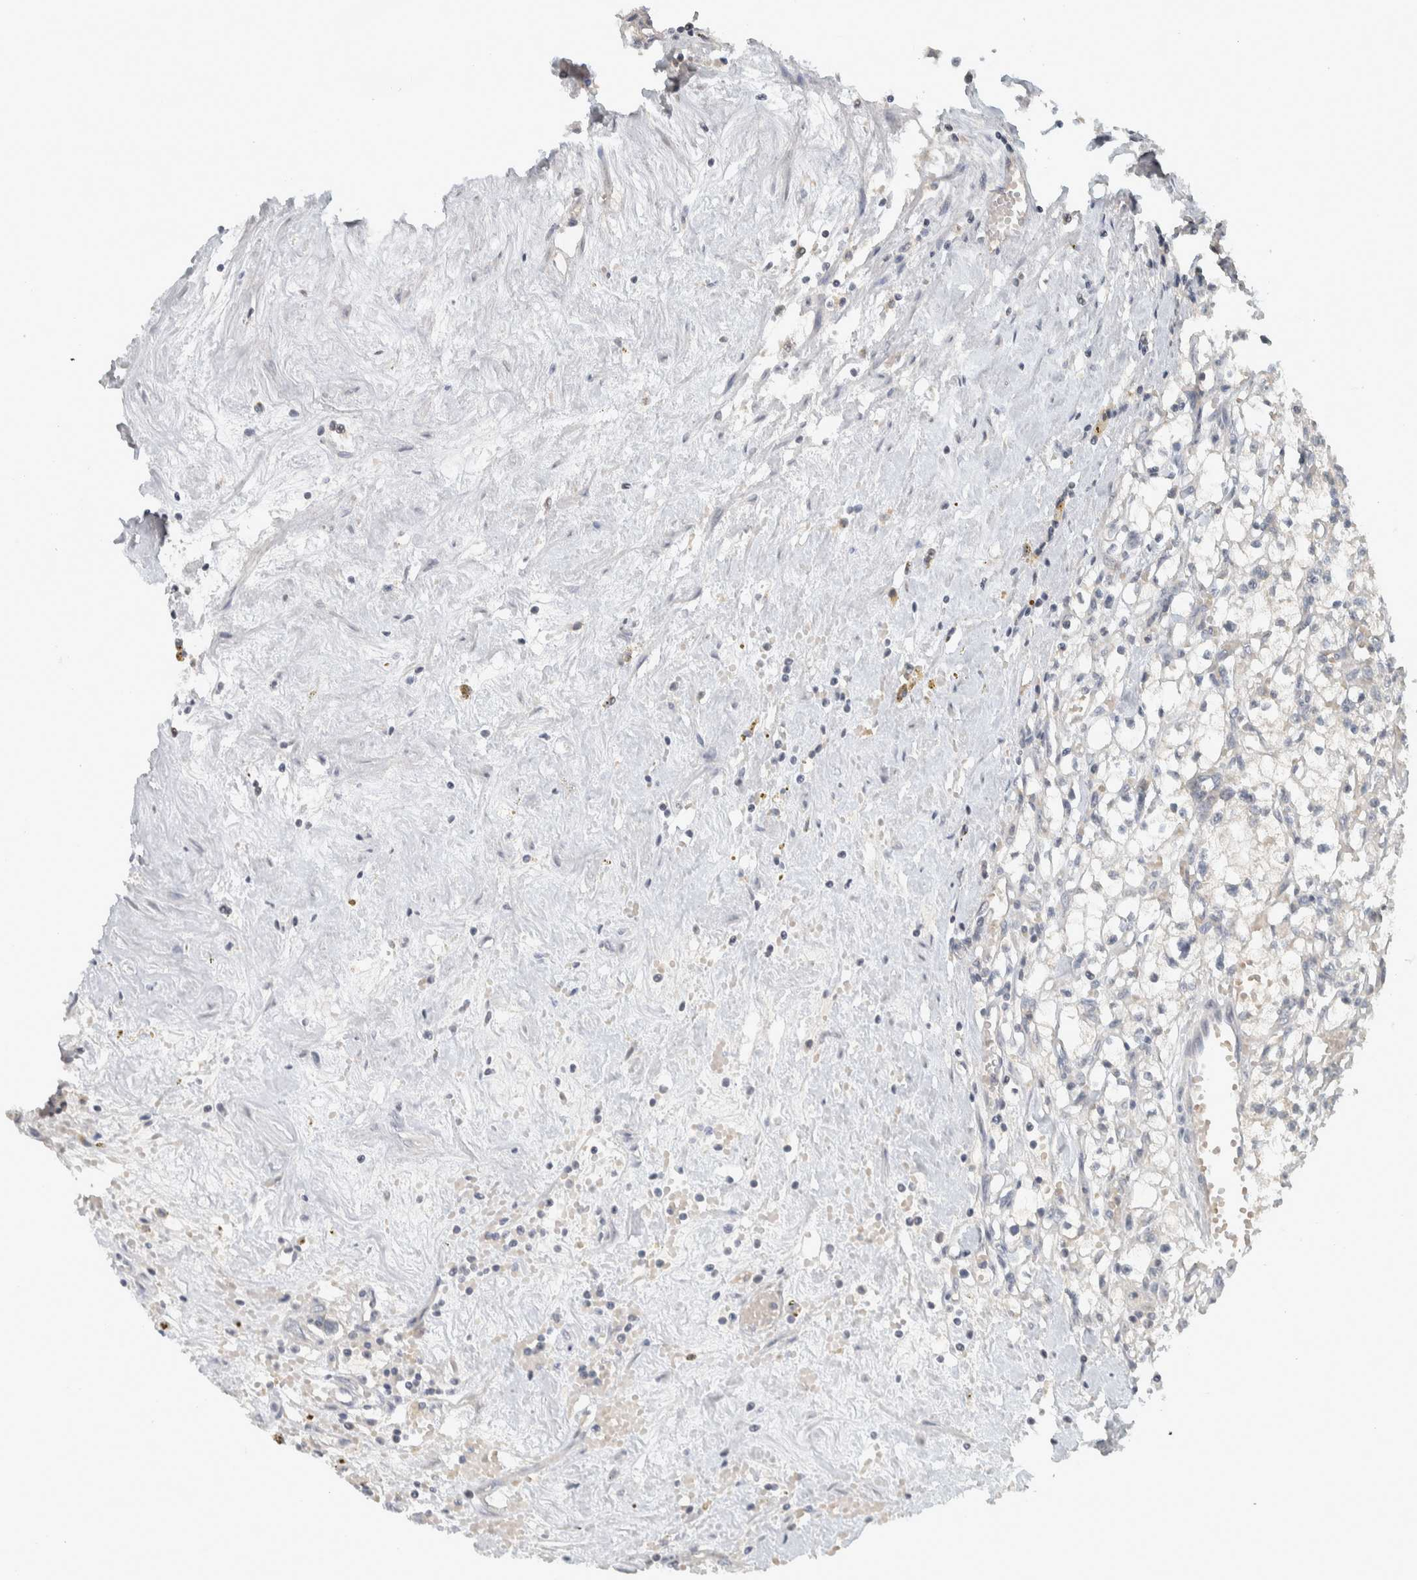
{"staining": {"intensity": "negative", "quantity": "none", "location": "none"}, "tissue": "renal cancer", "cell_type": "Tumor cells", "image_type": "cancer", "snomed": [{"axis": "morphology", "description": "Adenocarcinoma, NOS"}, {"axis": "topography", "description": "Kidney"}], "caption": "Tumor cells are negative for protein expression in human renal adenocarcinoma. (DAB (3,3'-diaminobenzidine) immunohistochemistry (IHC) with hematoxylin counter stain).", "gene": "AFP", "patient": {"sex": "male", "age": 56}}